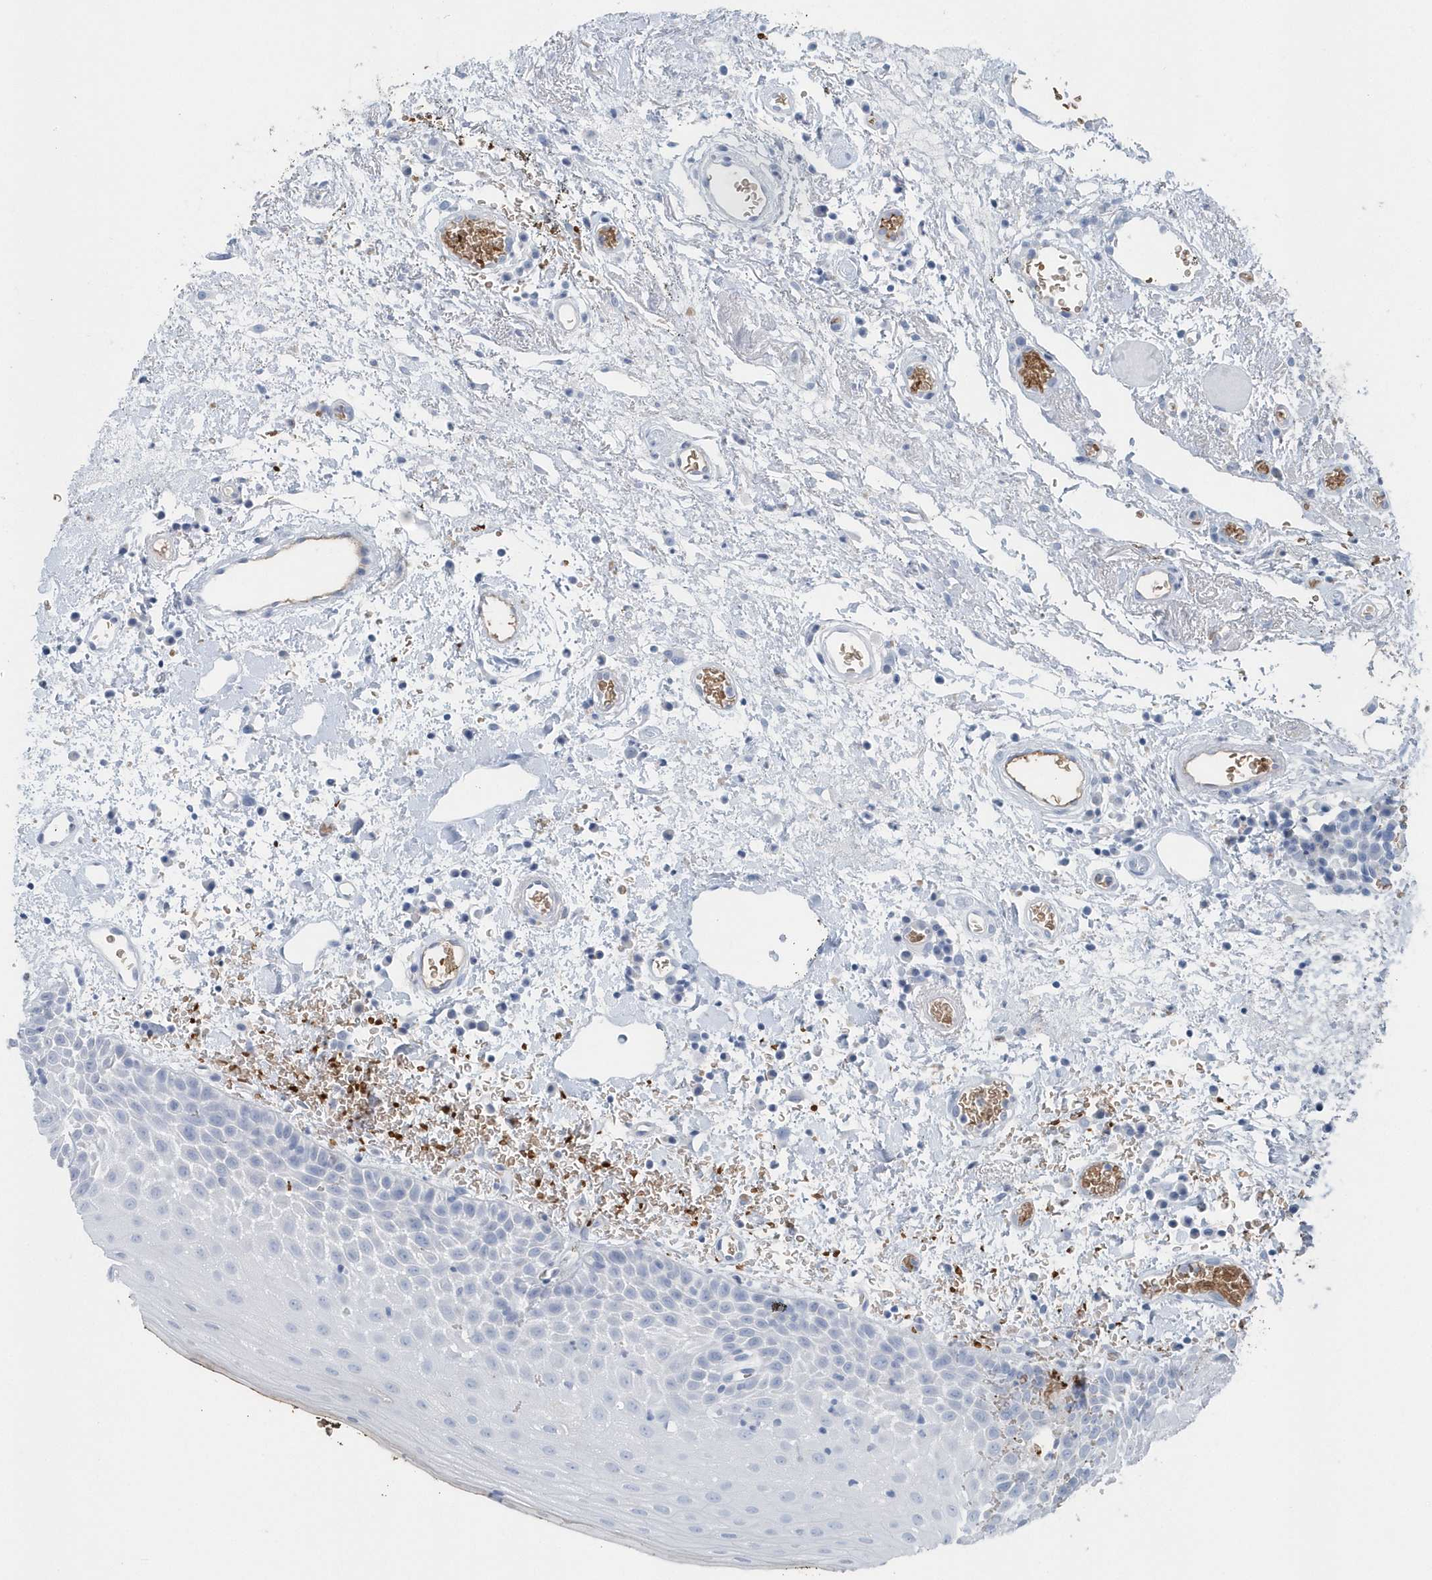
{"staining": {"intensity": "negative", "quantity": "none", "location": "none"}, "tissue": "oral mucosa", "cell_type": "Squamous epithelial cells", "image_type": "normal", "snomed": [{"axis": "morphology", "description": "Normal tissue, NOS"}, {"axis": "topography", "description": "Oral tissue"}], "caption": "IHC micrograph of unremarkable oral mucosa stained for a protein (brown), which demonstrates no positivity in squamous epithelial cells.", "gene": "HBA2", "patient": {"sex": "male", "age": 74}}